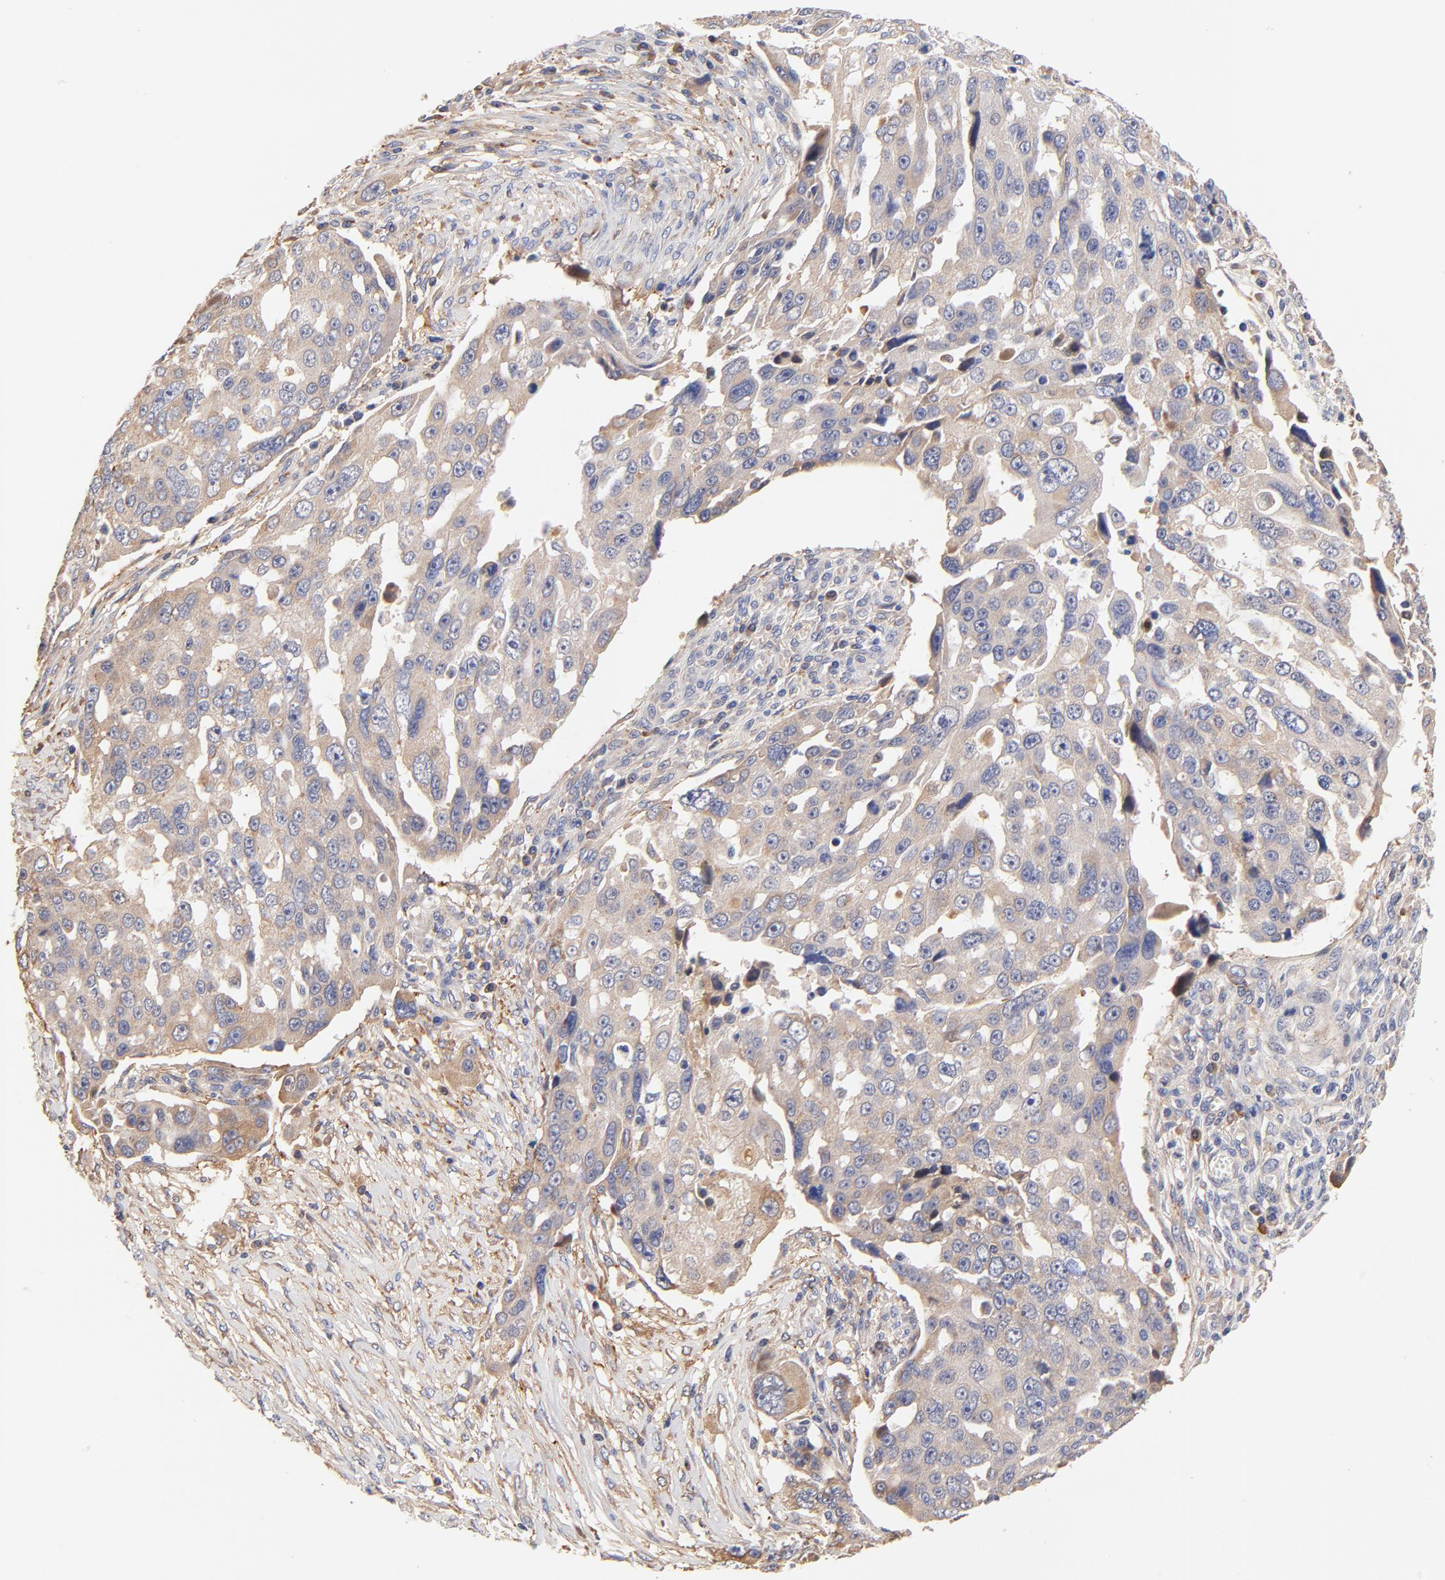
{"staining": {"intensity": "weak", "quantity": ">75%", "location": "cytoplasmic/membranous"}, "tissue": "ovarian cancer", "cell_type": "Tumor cells", "image_type": "cancer", "snomed": [{"axis": "morphology", "description": "Carcinoma, endometroid"}, {"axis": "topography", "description": "Ovary"}], "caption": "This is an image of immunohistochemistry (IHC) staining of ovarian endometroid carcinoma, which shows weak expression in the cytoplasmic/membranous of tumor cells.", "gene": "PTK7", "patient": {"sex": "female", "age": 75}}